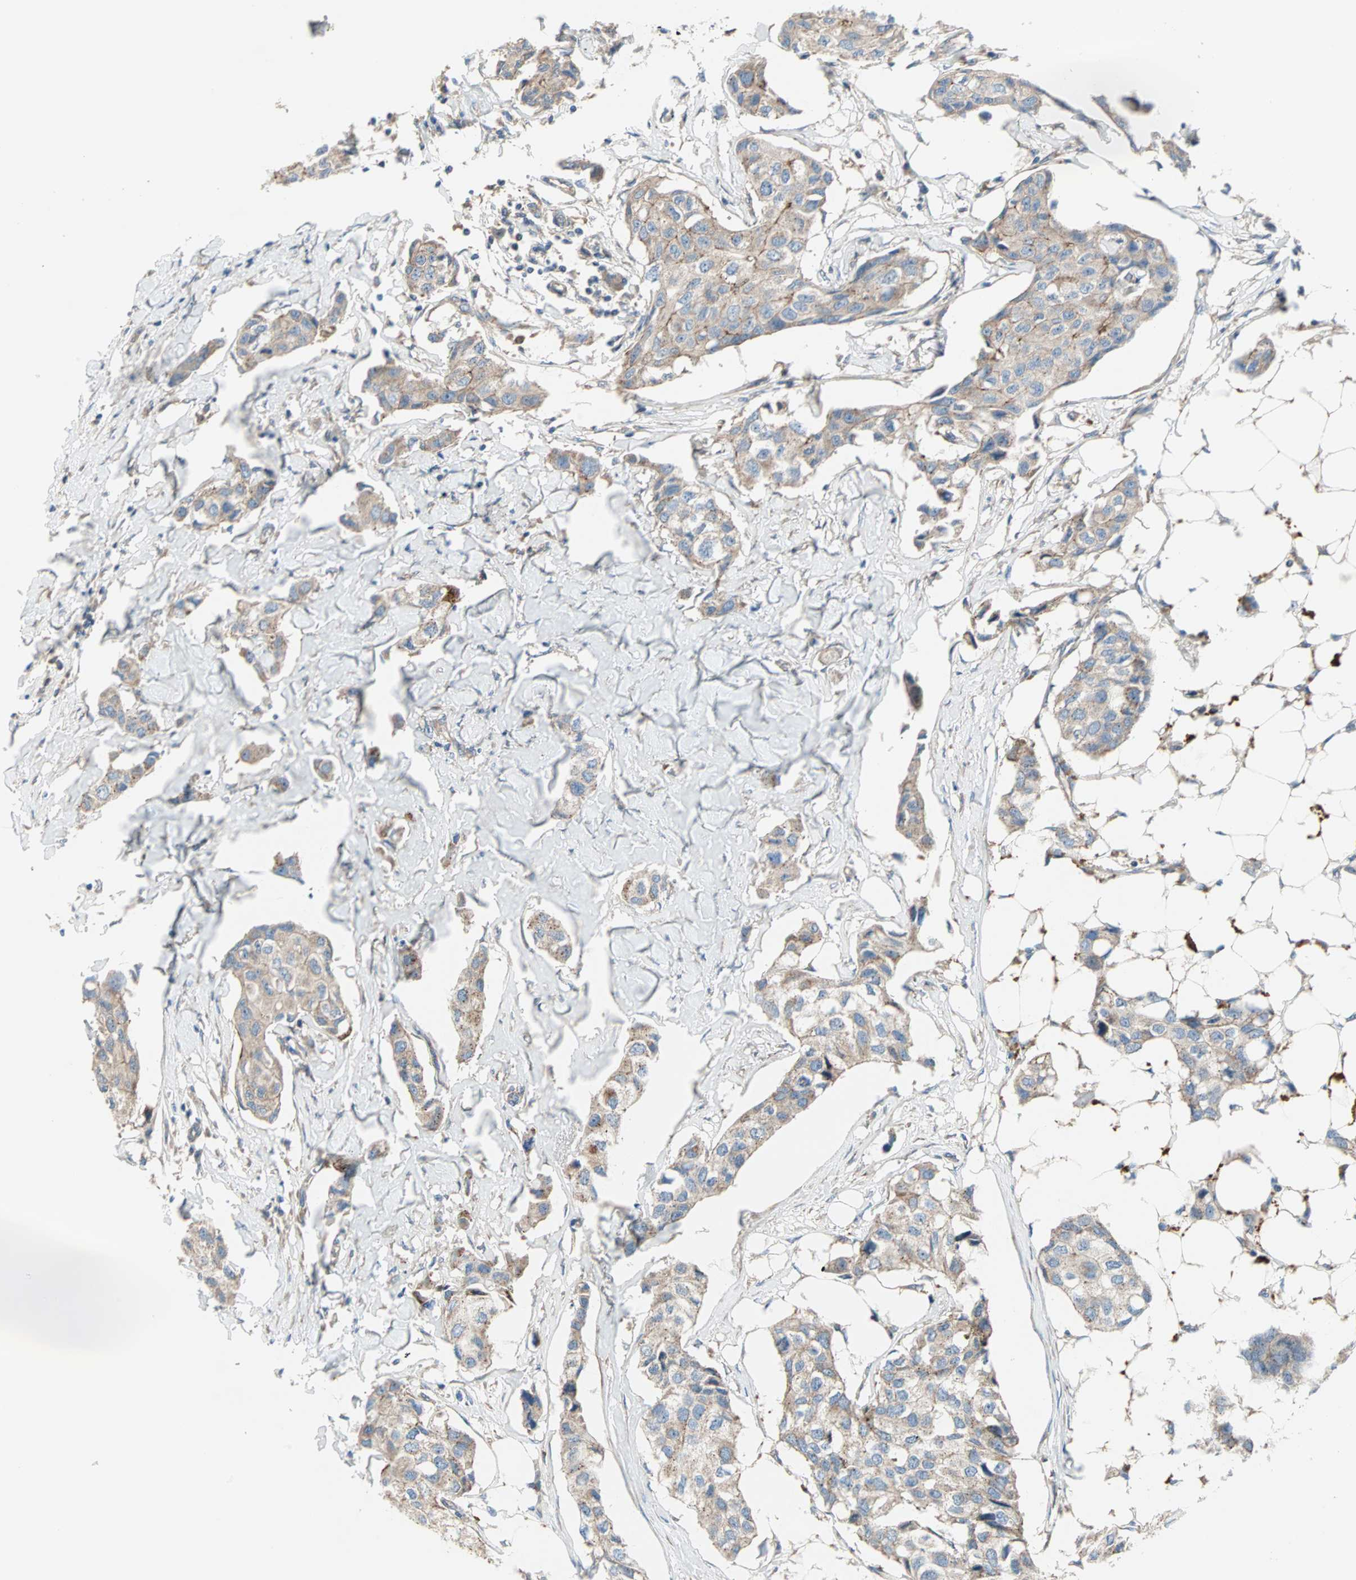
{"staining": {"intensity": "weak", "quantity": "25%-75%", "location": "cytoplasmic/membranous"}, "tissue": "breast cancer", "cell_type": "Tumor cells", "image_type": "cancer", "snomed": [{"axis": "morphology", "description": "Duct carcinoma"}, {"axis": "topography", "description": "Breast"}], "caption": "Immunohistochemical staining of breast cancer (infiltrating ductal carcinoma) displays low levels of weak cytoplasmic/membranous protein staining in about 25%-75% of tumor cells. The staining was performed using DAB, with brown indicating positive protein expression. Nuclei are stained blue with hematoxylin.", "gene": "PDE8A", "patient": {"sex": "female", "age": 80}}